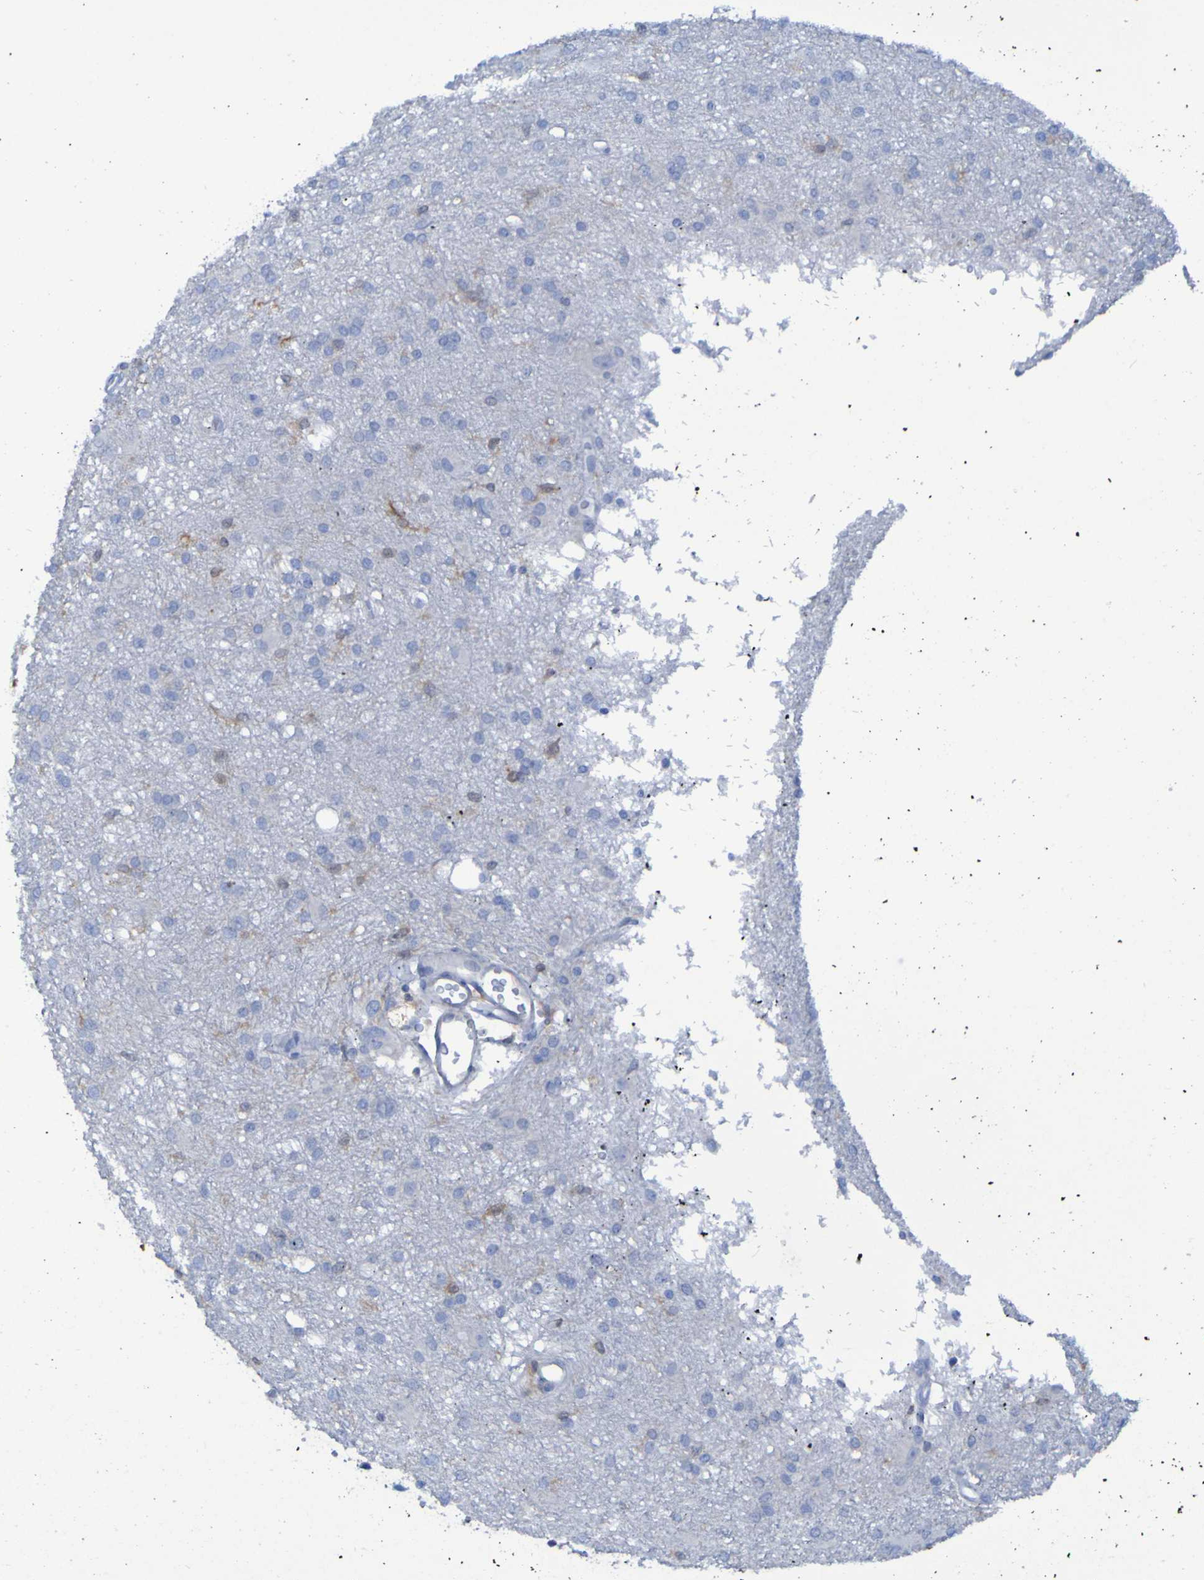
{"staining": {"intensity": "negative", "quantity": "none", "location": "none"}, "tissue": "glioma", "cell_type": "Tumor cells", "image_type": "cancer", "snomed": [{"axis": "morphology", "description": "Glioma, malignant, High grade"}, {"axis": "topography", "description": "Brain"}], "caption": "Protein analysis of malignant high-grade glioma exhibits no significant positivity in tumor cells.", "gene": "MPPE1", "patient": {"sex": "female", "age": 59}}